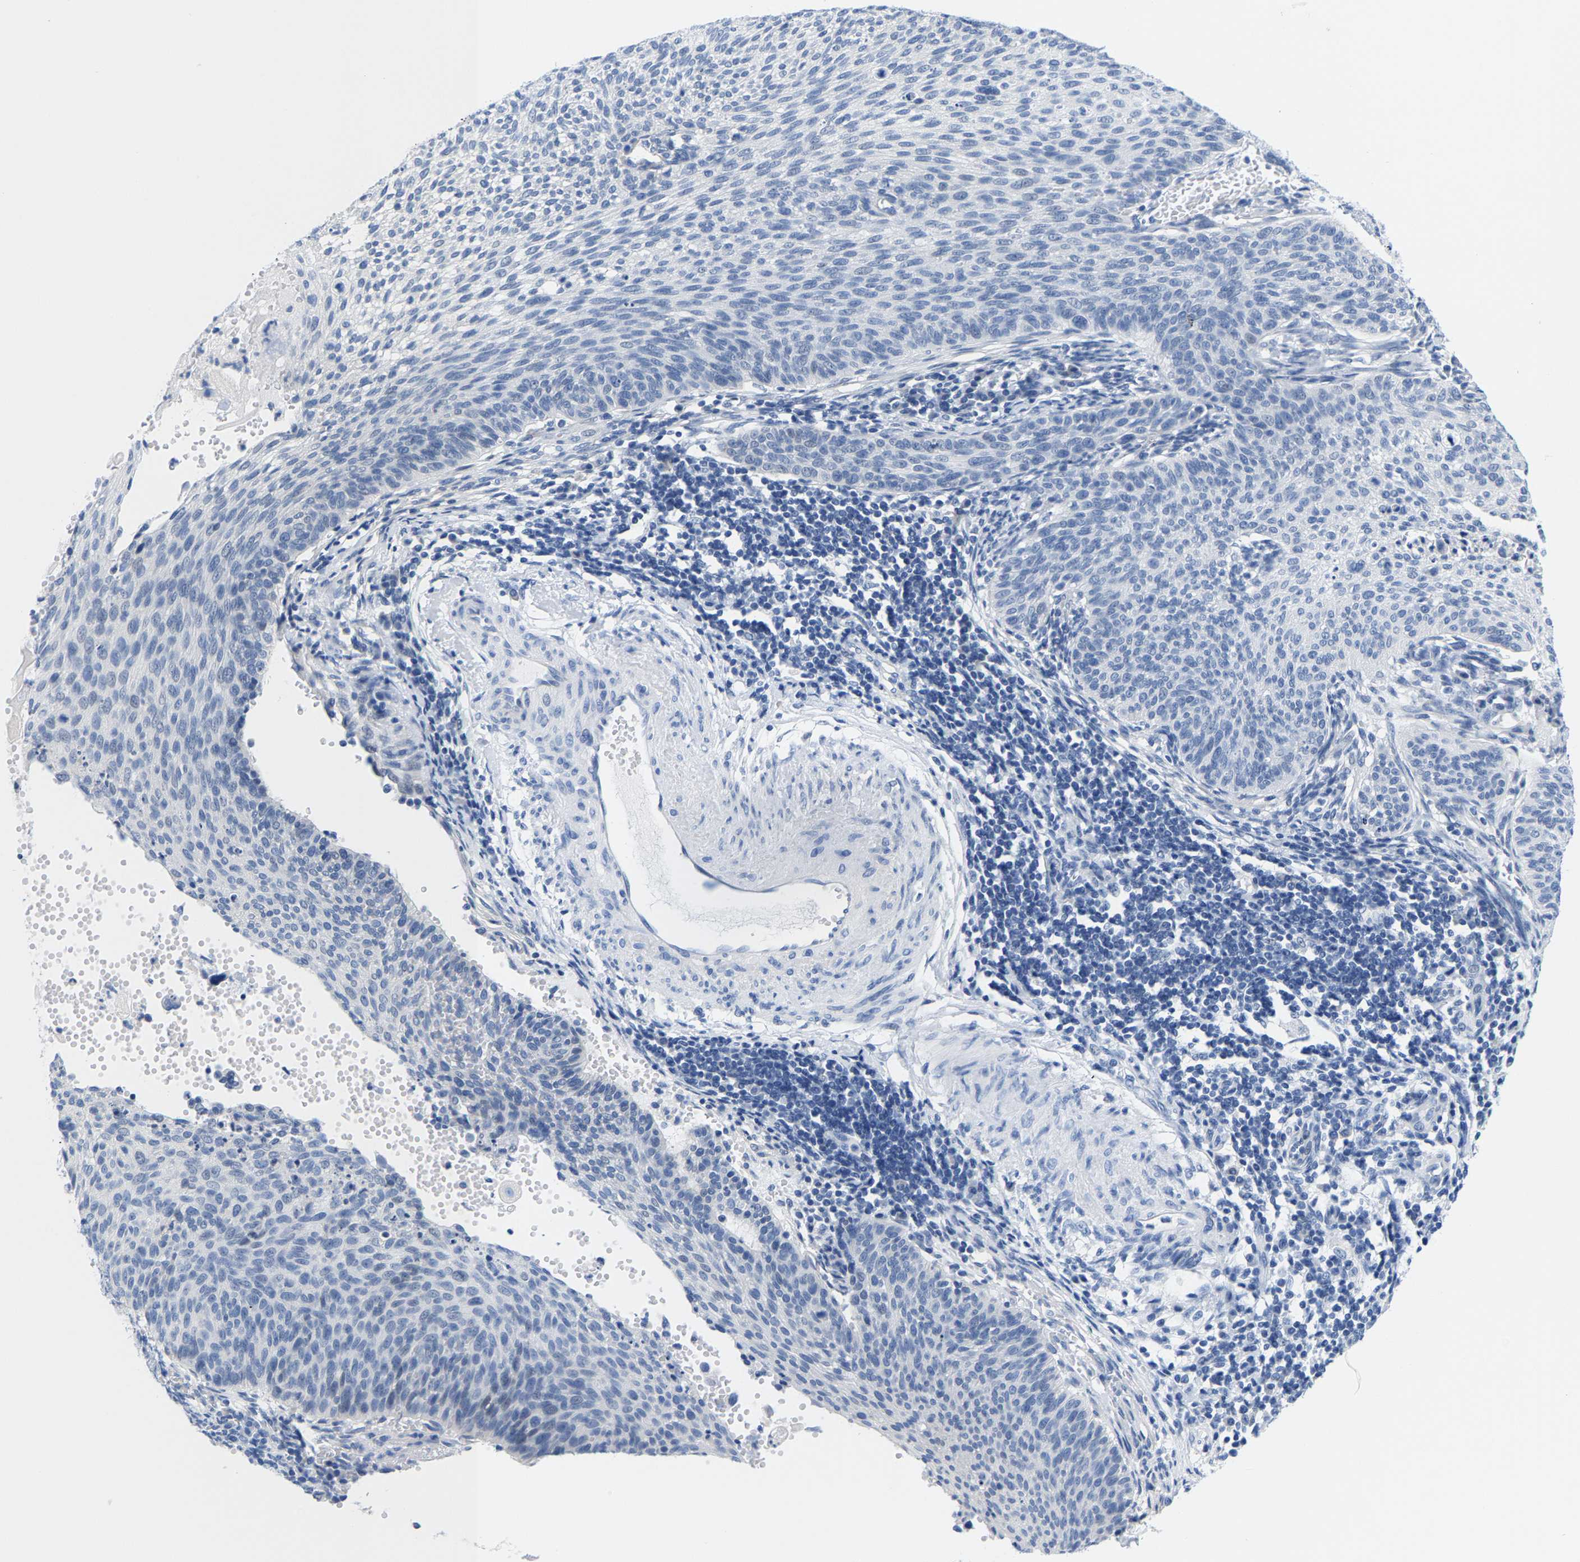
{"staining": {"intensity": "negative", "quantity": "none", "location": "none"}, "tissue": "cervical cancer", "cell_type": "Tumor cells", "image_type": "cancer", "snomed": [{"axis": "morphology", "description": "Squamous cell carcinoma, NOS"}, {"axis": "topography", "description": "Cervix"}], "caption": "High power microscopy micrograph of an immunohistochemistry histopathology image of squamous cell carcinoma (cervical), revealing no significant positivity in tumor cells. The staining was performed using DAB (3,3'-diaminobenzidine) to visualize the protein expression in brown, while the nuclei were stained in blue with hematoxylin (Magnification: 20x).", "gene": "KLHL1", "patient": {"sex": "female", "age": 70}}